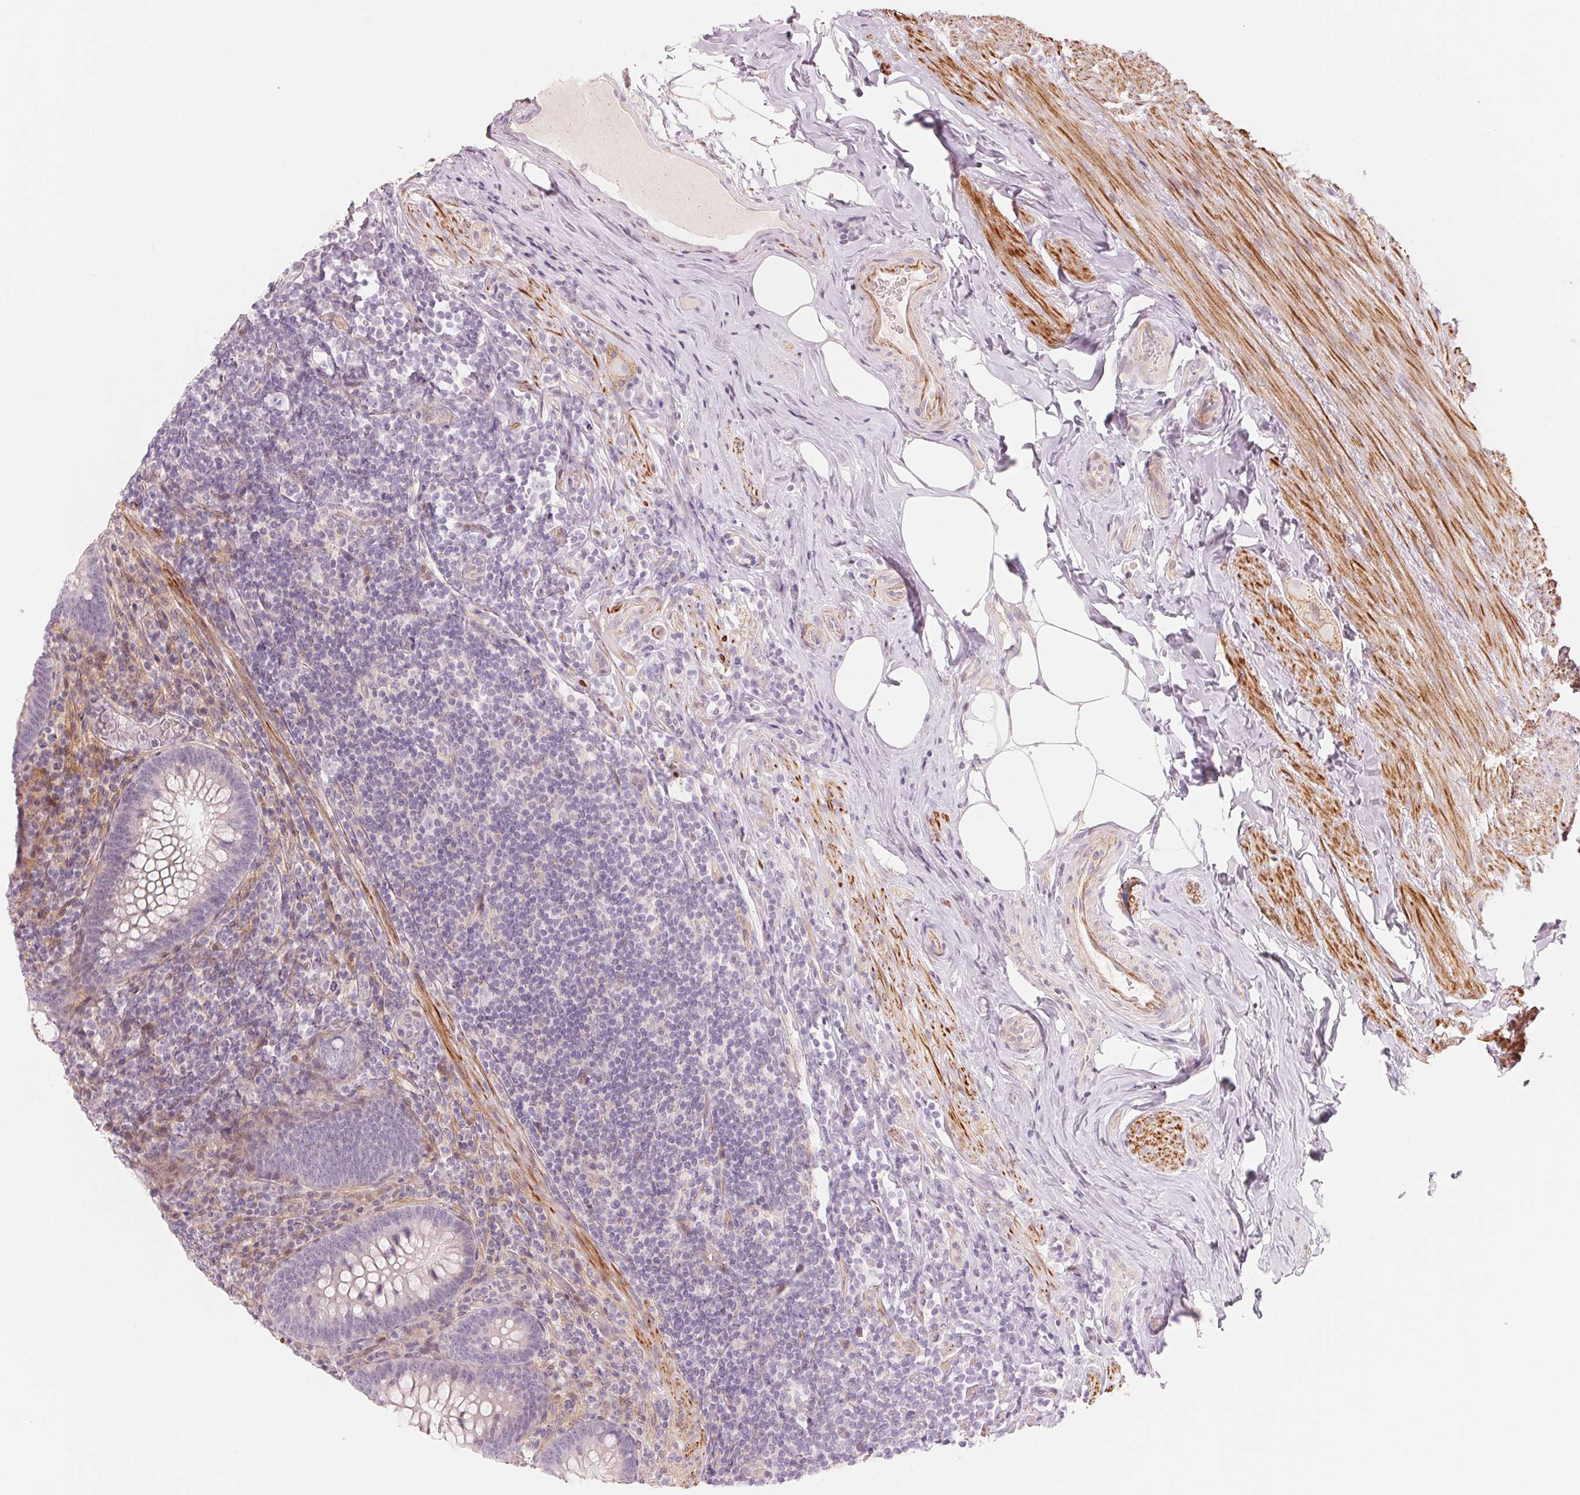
{"staining": {"intensity": "negative", "quantity": "none", "location": "none"}, "tissue": "appendix", "cell_type": "Glandular cells", "image_type": "normal", "snomed": [{"axis": "morphology", "description": "Normal tissue, NOS"}, {"axis": "topography", "description": "Appendix"}], "caption": "IHC histopathology image of normal appendix: human appendix stained with DAB (3,3'-diaminobenzidine) shows no significant protein positivity in glandular cells. (Brightfield microscopy of DAB (3,3'-diaminobenzidine) IHC at high magnification).", "gene": "SLC17A4", "patient": {"sex": "male", "age": 47}}